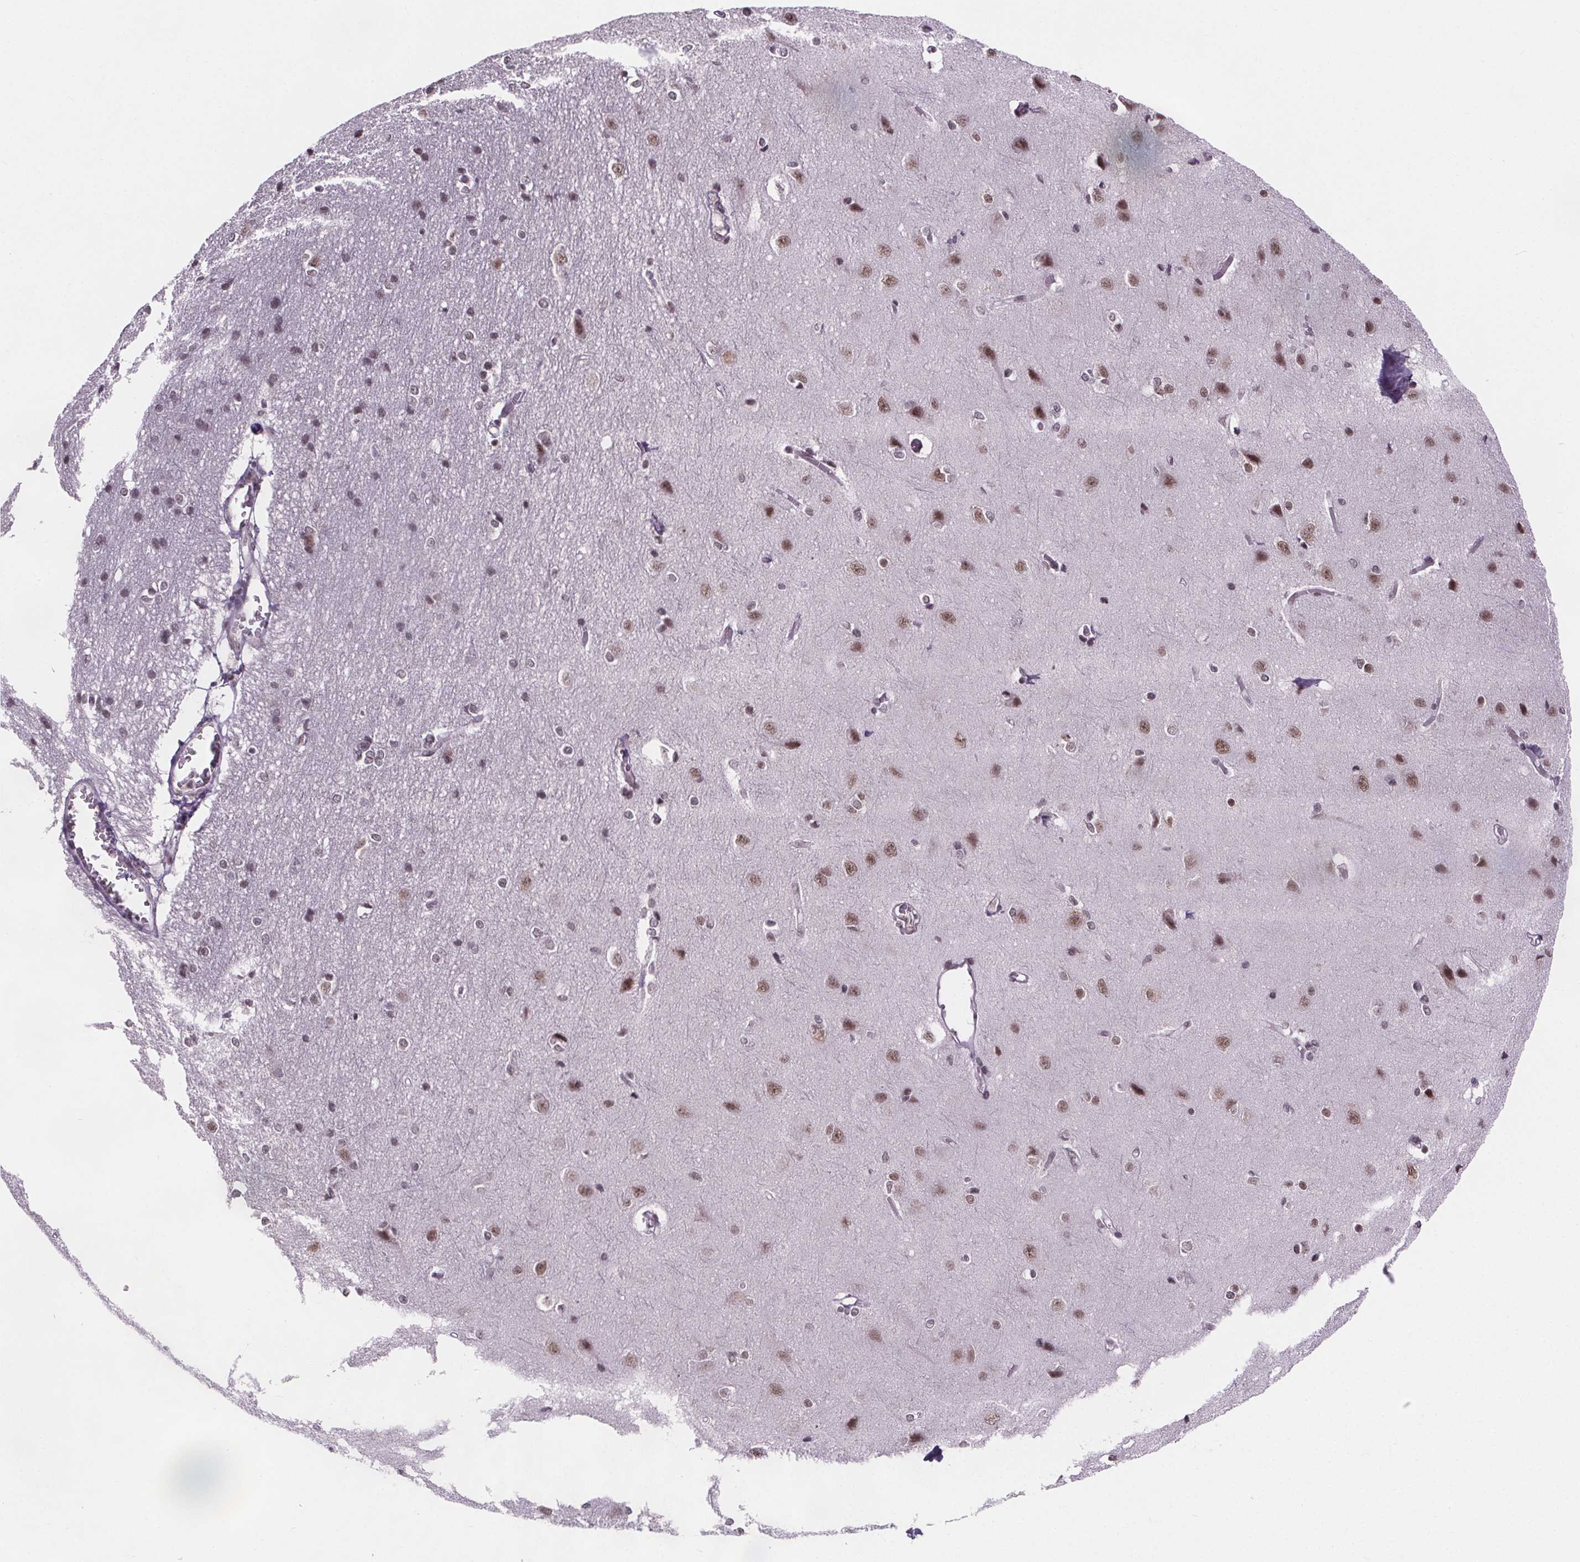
{"staining": {"intensity": "negative", "quantity": "none", "location": "none"}, "tissue": "cerebral cortex", "cell_type": "Endothelial cells", "image_type": "normal", "snomed": [{"axis": "morphology", "description": "Normal tissue, NOS"}, {"axis": "topography", "description": "Cerebral cortex"}], "caption": "Protein analysis of benign cerebral cortex shows no significant staining in endothelial cells.", "gene": "ZNF572", "patient": {"sex": "male", "age": 37}}